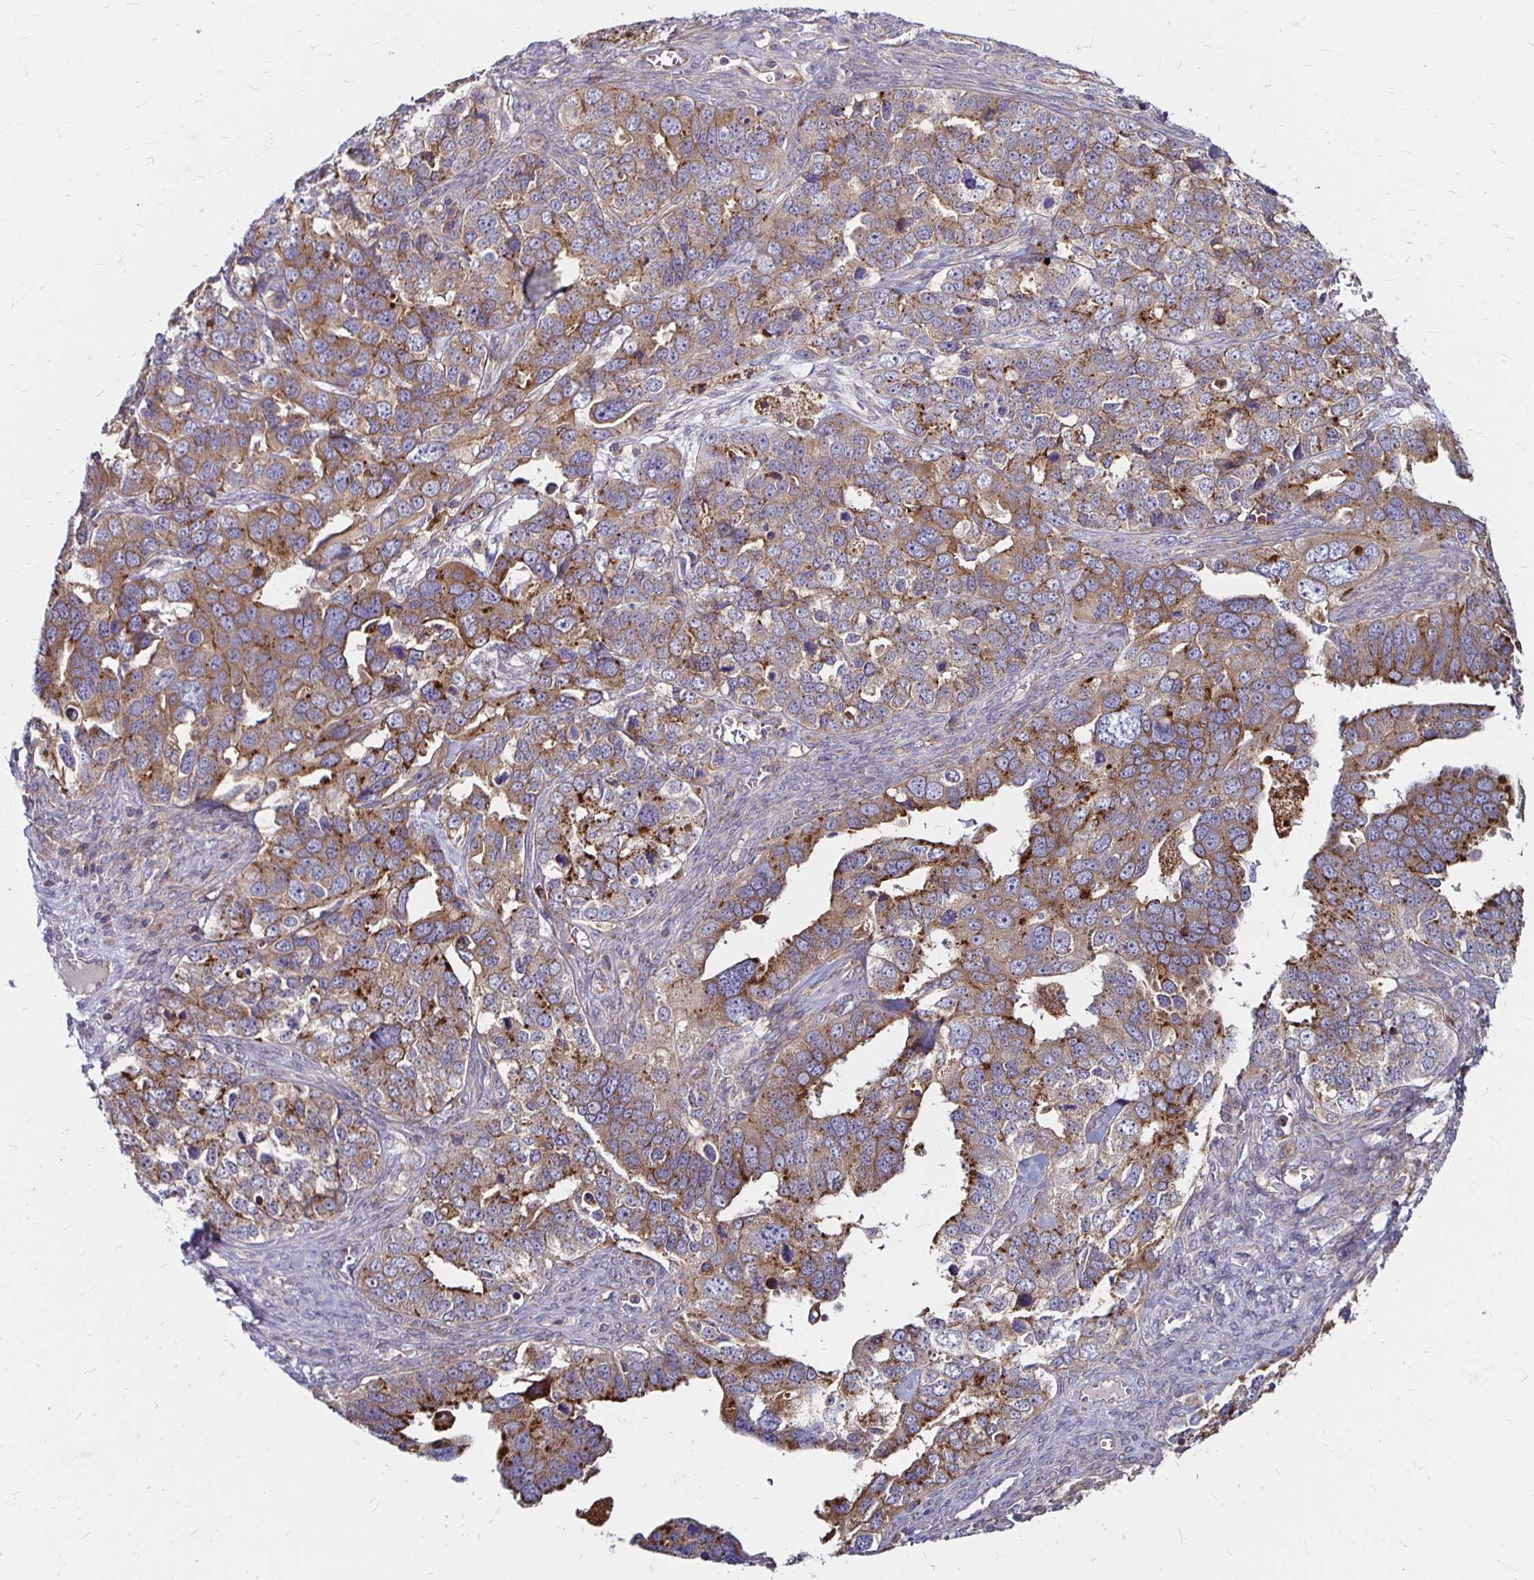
{"staining": {"intensity": "moderate", "quantity": ">75%", "location": "cytoplasmic/membranous"}, "tissue": "ovarian cancer", "cell_type": "Tumor cells", "image_type": "cancer", "snomed": [{"axis": "morphology", "description": "Cystadenocarcinoma, serous, NOS"}, {"axis": "topography", "description": "Ovary"}], "caption": "Tumor cells display medium levels of moderate cytoplasmic/membranous positivity in approximately >75% of cells in serous cystadenocarcinoma (ovarian).", "gene": "NCSTN", "patient": {"sex": "female", "age": 76}}